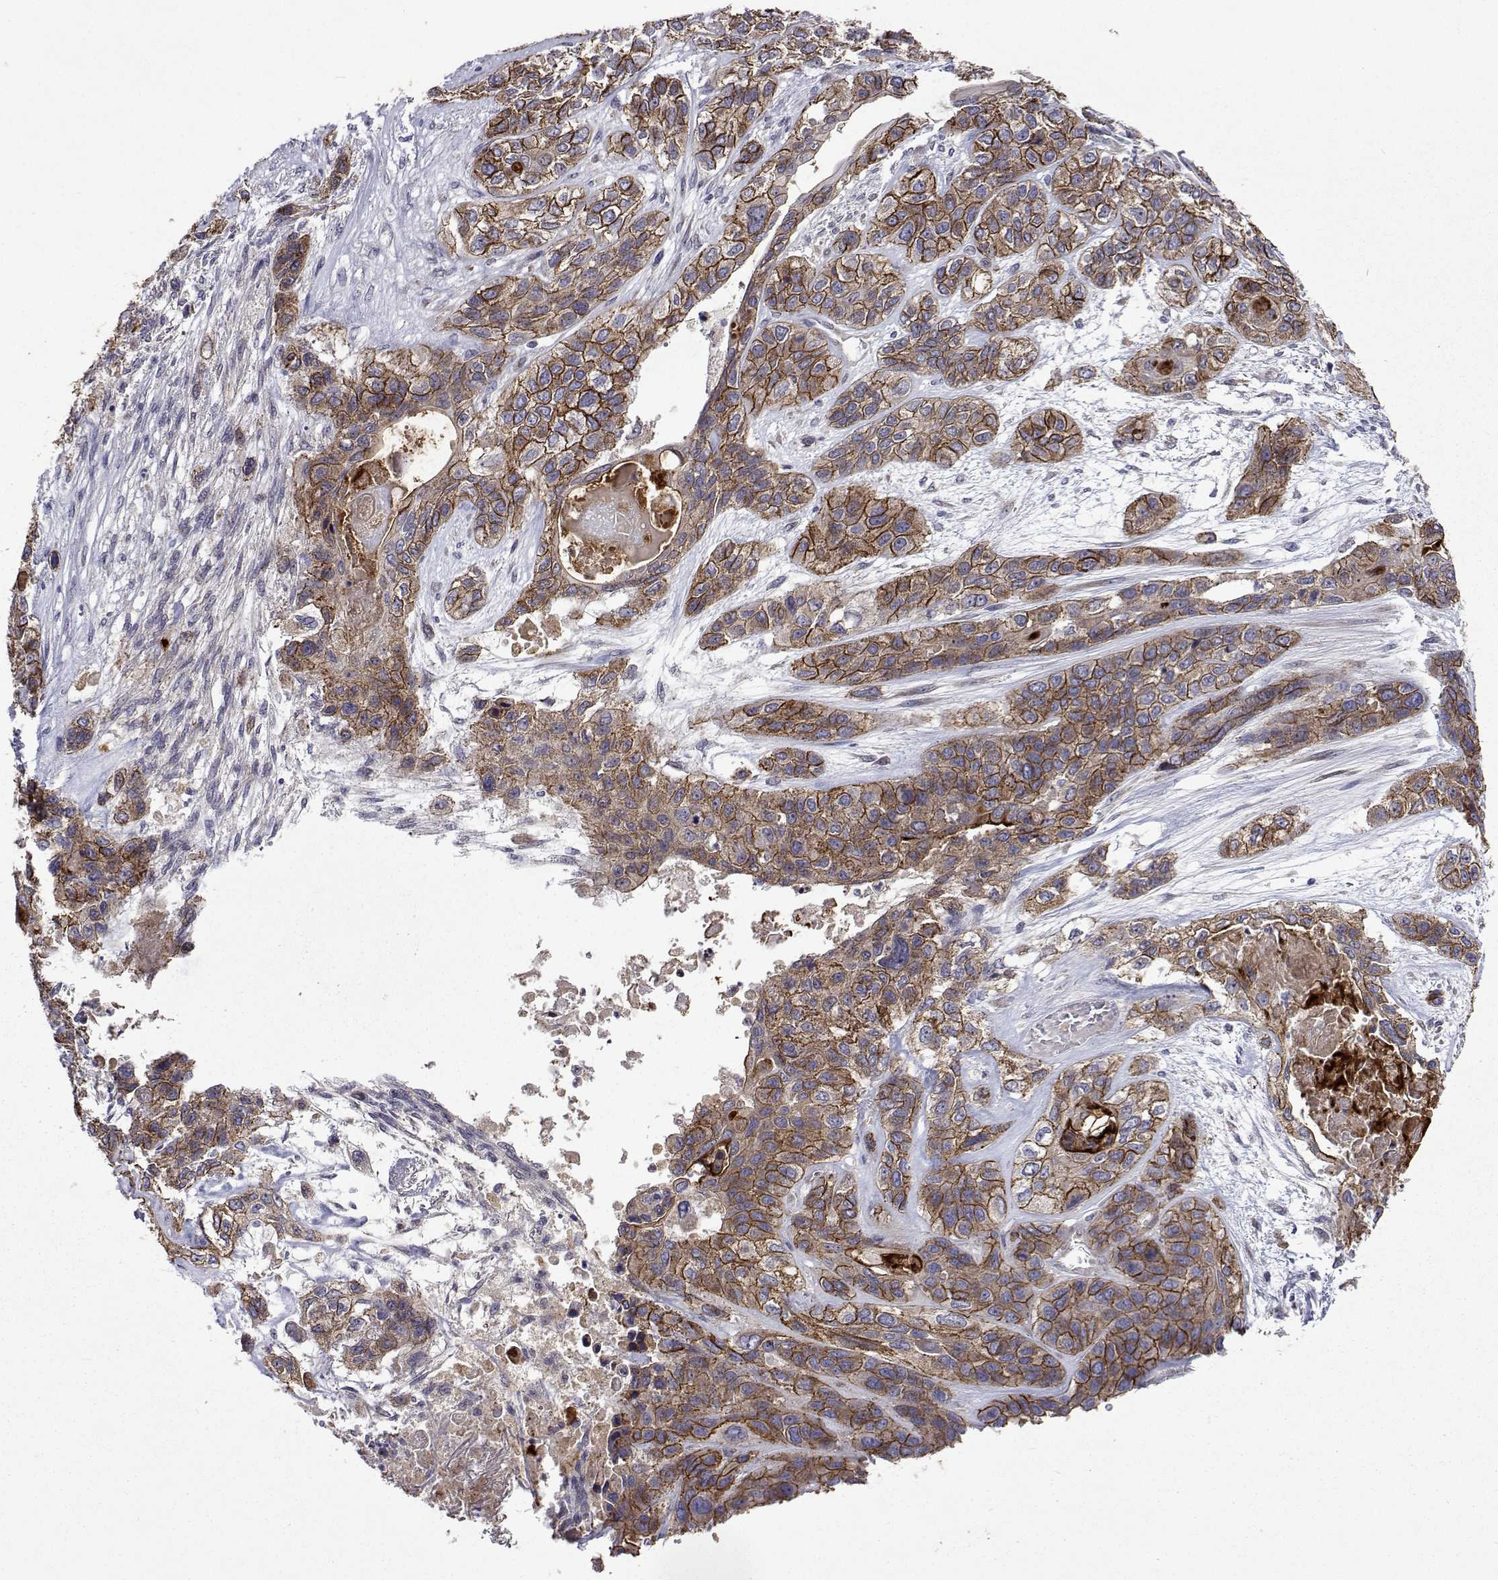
{"staining": {"intensity": "weak", "quantity": ">75%", "location": "cytoplasmic/membranous"}, "tissue": "lung cancer", "cell_type": "Tumor cells", "image_type": "cancer", "snomed": [{"axis": "morphology", "description": "Squamous cell carcinoma, NOS"}, {"axis": "topography", "description": "Lung"}], "caption": "Immunohistochemistry (IHC) micrograph of human lung cancer stained for a protein (brown), which displays low levels of weak cytoplasmic/membranous staining in approximately >75% of tumor cells.", "gene": "TARBP2", "patient": {"sex": "female", "age": 70}}